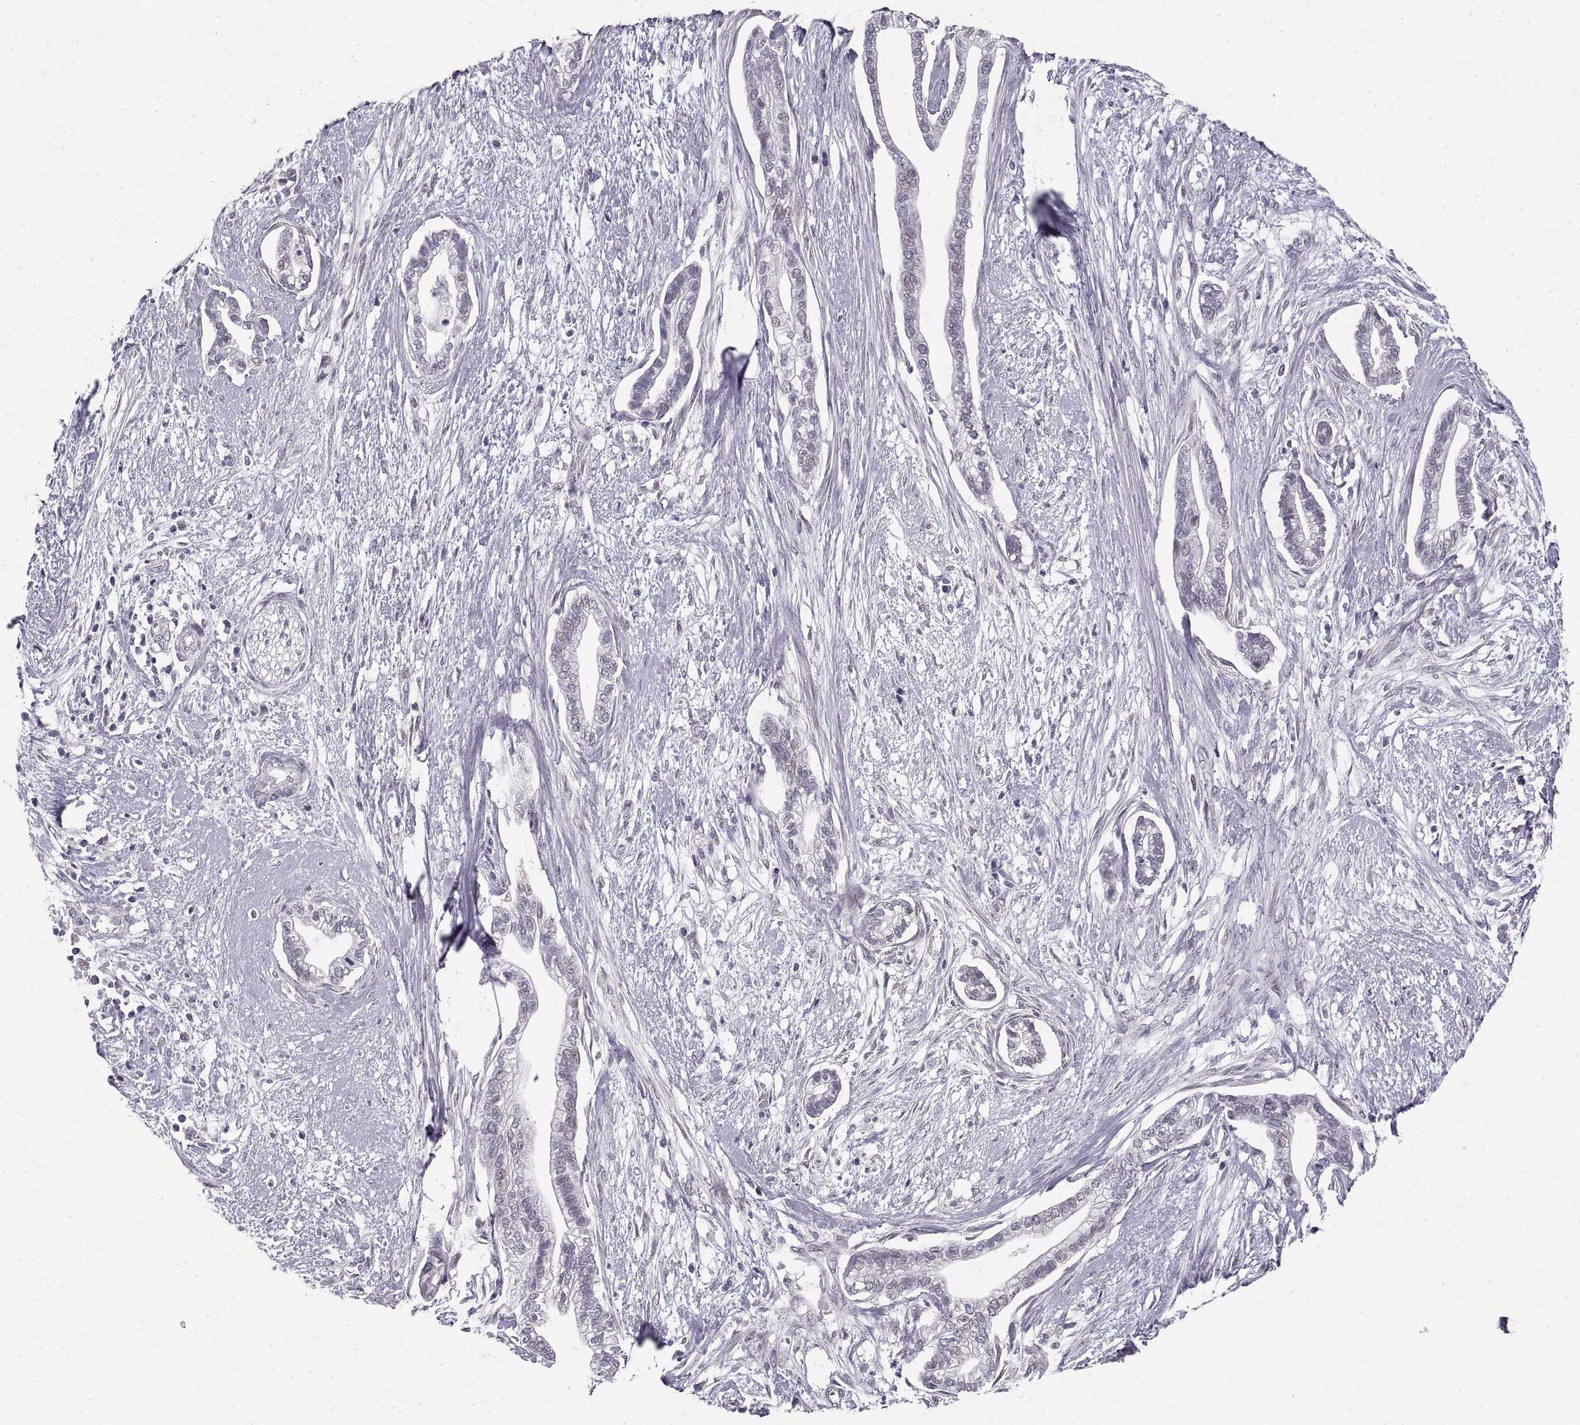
{"staining": {"intensity": "weak", "quantity": "<25%", "location": "cytoplasmic/membranous,nuclear"}, "tissue": "cervical cancer", "cell_type": "Tumor cells", "image_type": "cancer", "snomed": [{"axis": "morphology", "description": "Adenocarcinoma, NOS"}, {"axis": "topography", "description": "Cervix"}], "caption": "IHC of human cervical cancer shows no expression in tumor cells.", "gene": "NANOS3", "patient": {"sex": "female", "age": 62}}